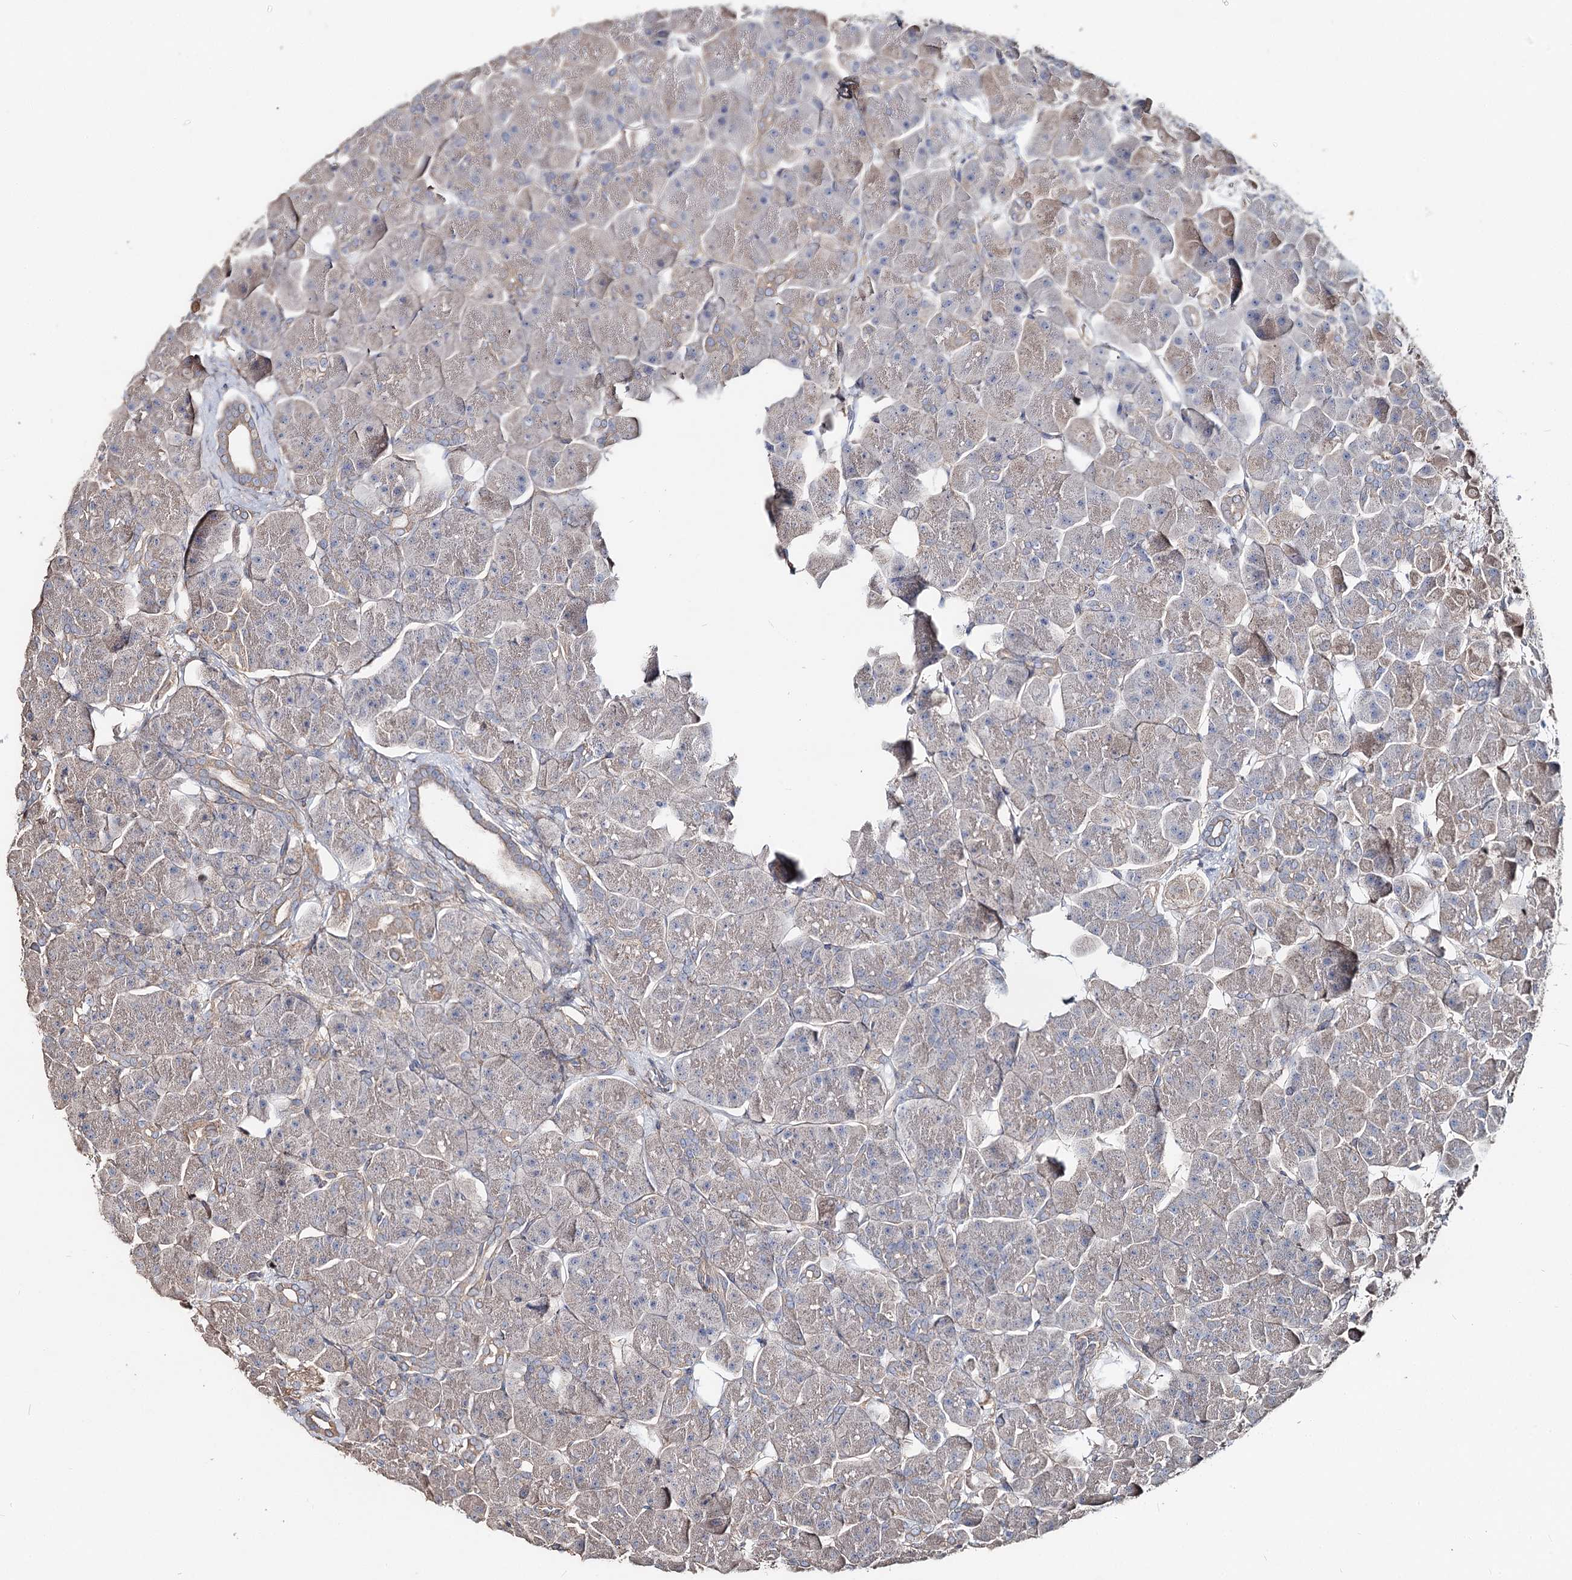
{"staining": {"intensity": "negative", "quantity": "none", "location": "none"}, "tissue": "pancreas", "cell_type": "Exocrine glandular cells", "image_type": "normal", "snomed": [{"axis": "morphology", "description": "Normal tissue, NOS"}, {"axis": "topography", "description": "Pancreas"}], "caption": "Exocrine glandular cells are negative for protein expression in benign human pancreas. The staining is performed using DAB brown chromogen with nuclei counter-stained in using hematoxylin.", "gene": "SPART", "patient": {"sex": "male", "age": 66}}